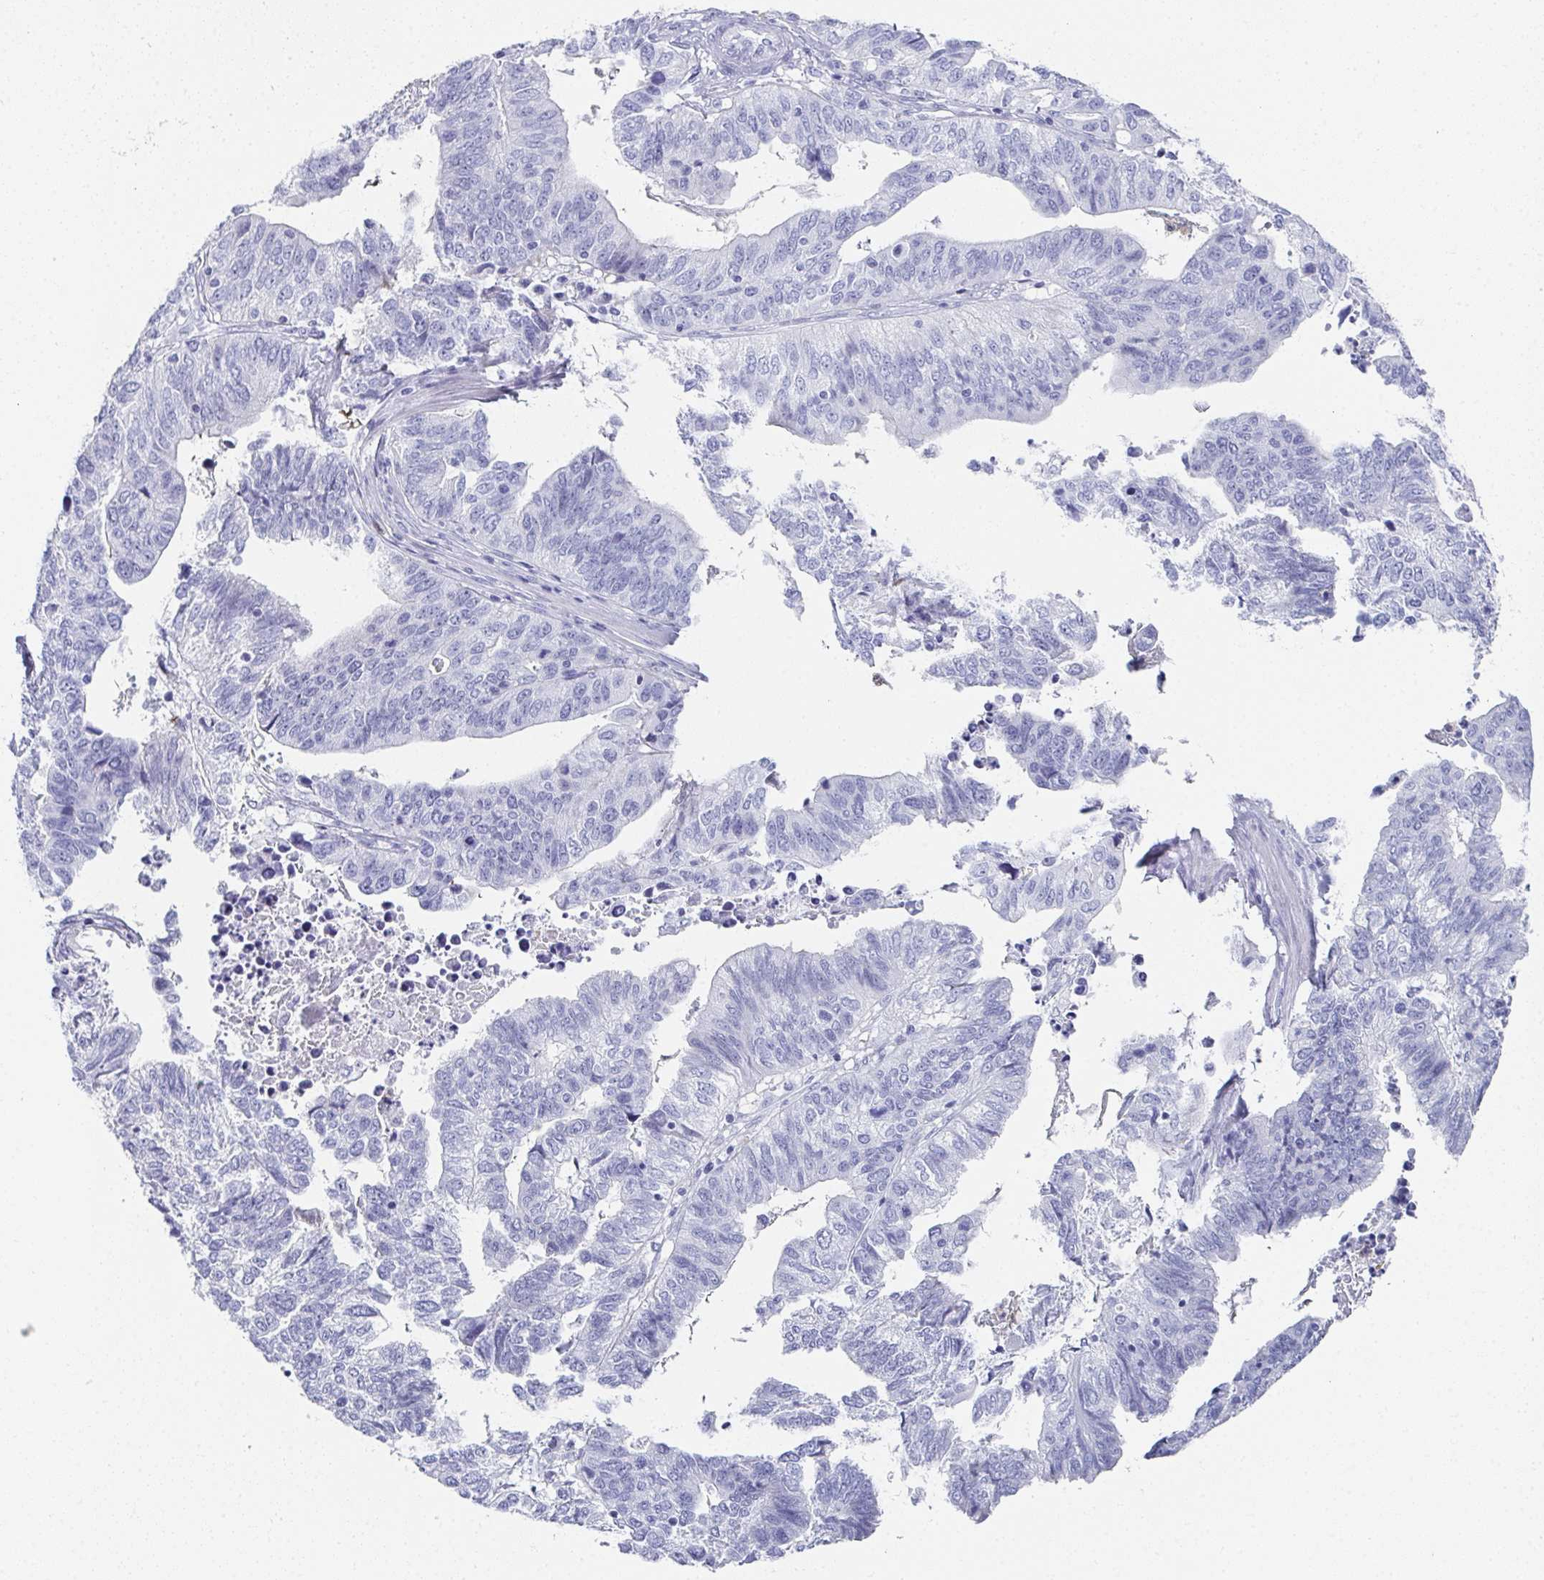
{"staining": {"intensity": "negative", "quantity": "none", "location": "none"}, "tissue": "stomach cancer", "cell_type": "Tumor cells", "image_type": "cancer", "snomed": [{"axis": "morphology", "description": "Adenocarcinoma, NOS"}, {"axis": "topography", "description": "Stomach, upper"}], "caption": "High magnification brightfield microscopy of adenocarcinoma (stomach) stained with DAB (brown) and counterstained with hematoxylin (blue): tumor cells show no significant positivity.", "gene": "SYCP1", "patient": {"sex": "female", "age": 67}}